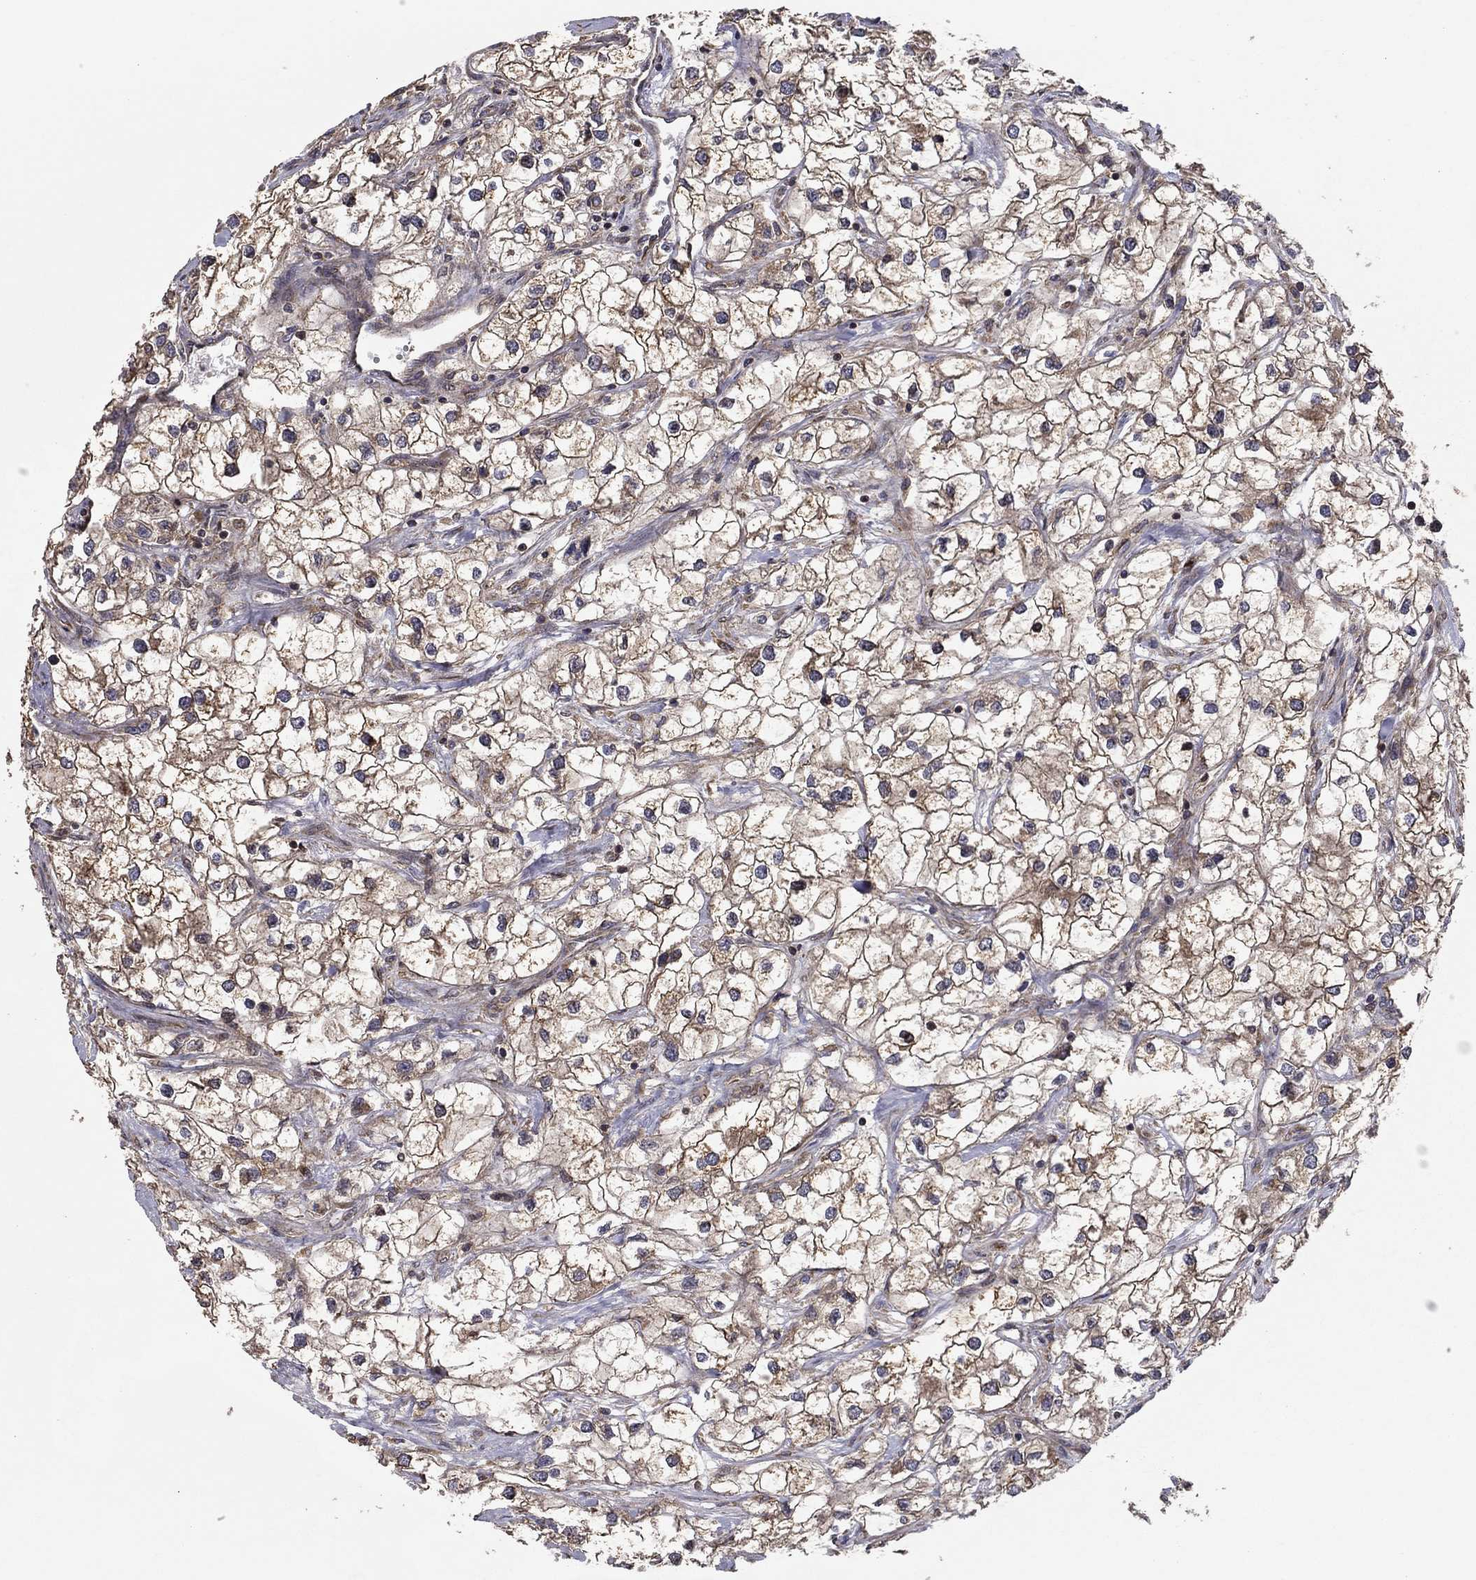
{"staining": {"intensity": "moderate", "quantity": "25%-75%", "location": "cytoplasmic/membranous"}, "tissue": "renal cancer", "cell_type": "Tumor cells", "image_type": "cancer", "snomed": [{"axis": "morphology", "description": "Adenocarcinoma, NOS"}, {"axis": "topography", "description": "Kidney"}], "caption": "Renal cancer (adenocarcinoma) was stained to show a protein in brown. There is medium levels of moderate cytoplasmic/membranous staining in approximately 25%-75% of tumor cells.", "gene": "BABAM2", "patient": {"sex": "male", "age": 59}}